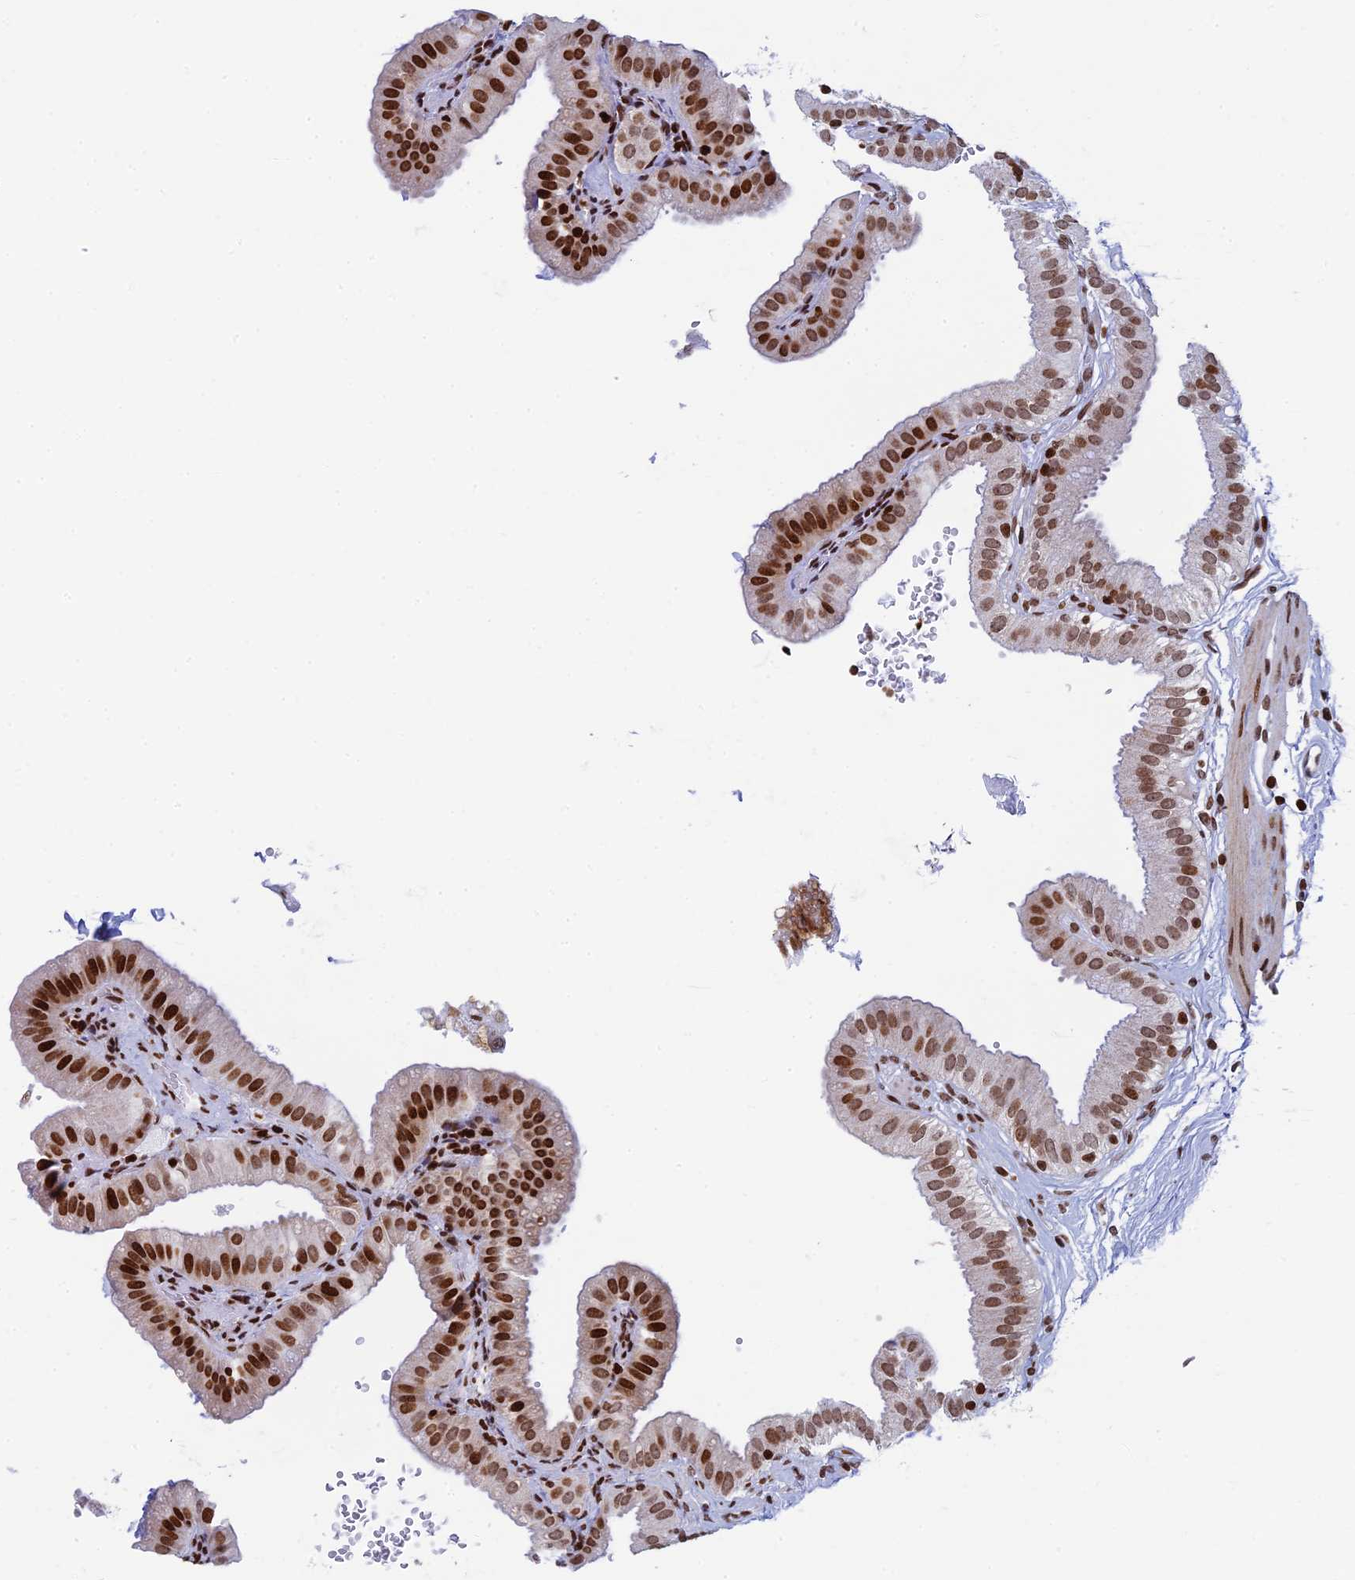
{"staining": {"intensity": "moderate", "quantity": ">75%", "location": "nuclear"}, "tissue": "gallbladder", "cell_type": "Glandular cells", "image_type": "normal", "snomed": [{"axis": "morphology", "description": "Normal tissue, NOS"}, {"axis": "topography", "description": "Gallbladder"}], "caption": "Normal gallbladder was stained to show a protein in brown. There is medium levels of moderate nuclear expression in approximately >75% of glandular cells. Using DAB (3,3'-diaminobenzidine) (brown) and hematoxylin (blue) stains, captured at high magnification using brightfield microscopy.", "gene": "RPAP1", "patient": {"sex": "female", "age": 61}}